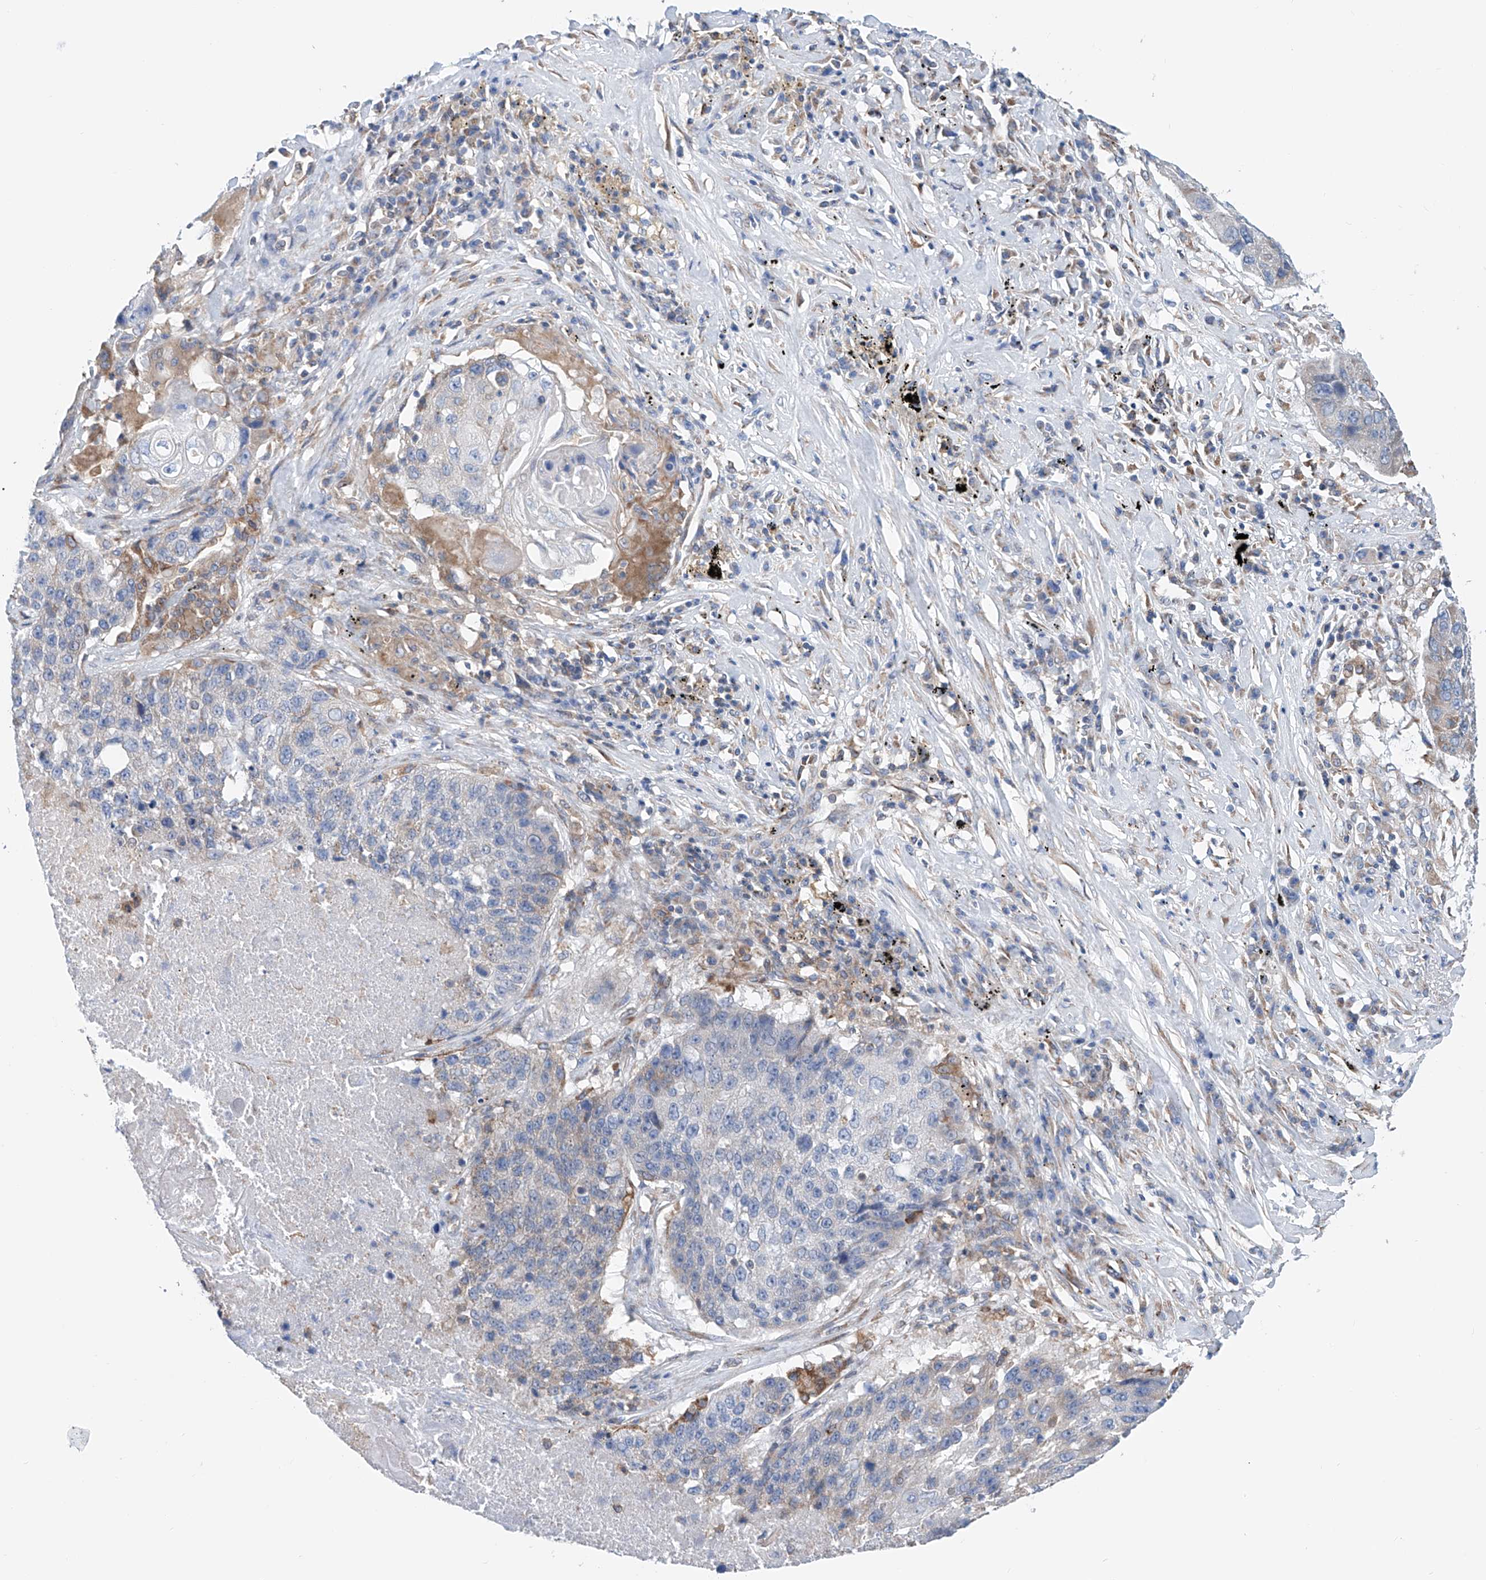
{"staining": {"intensity": "negative", "quantity": "none", "location": "none"}, "tissue": "lung cancer", "cell_type": "Tumor cells", "image_type": "cancer", "snomed": [{"axis": "morphology", "description": "Squamous cell carcinoma, NOS"}, {"axis": "topography", "description": "Lung"}], "caption": "The immunohistochemistry (IHC) photomicrograph has no significant expression in tumor cells of lung squamous cell carcinoma tissue.", "gene": "MAD2L1", "patient": {"sex": "male", "age": 61}}